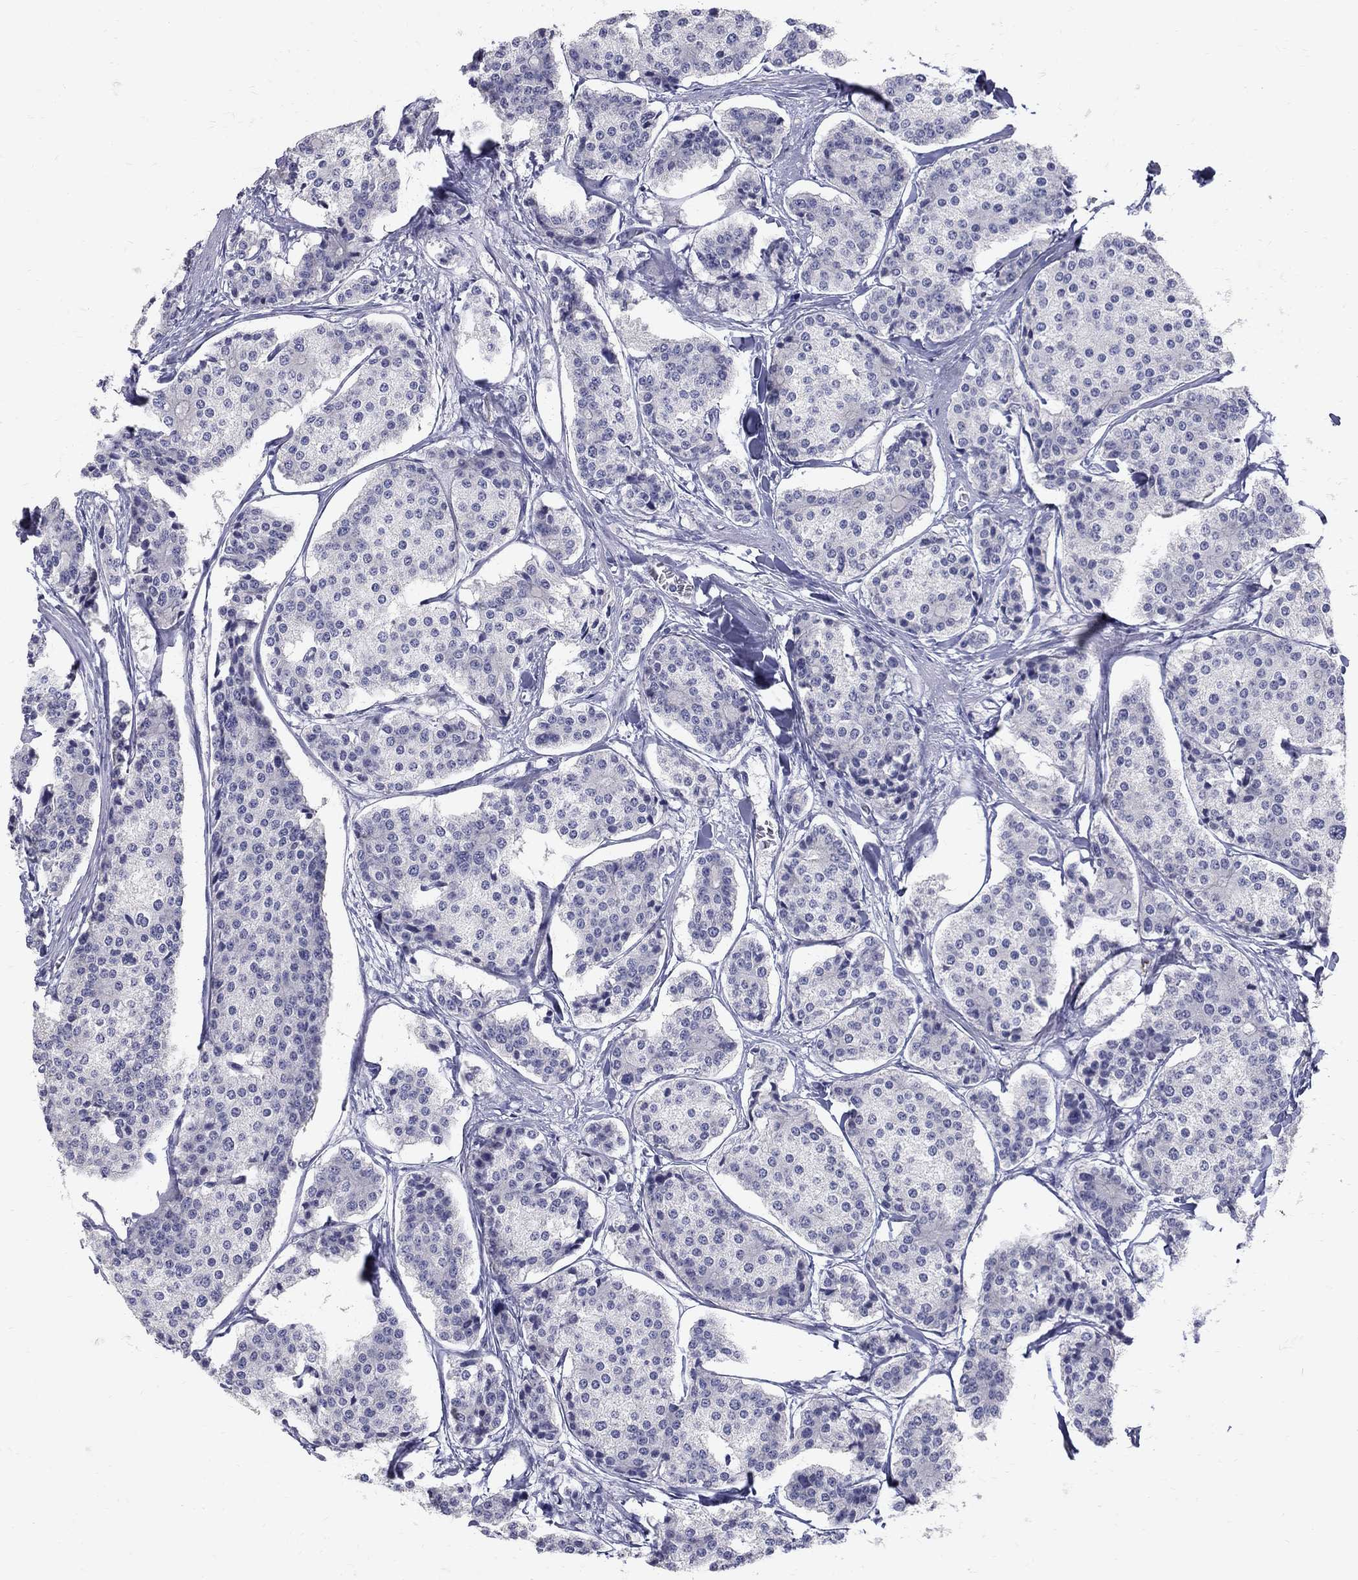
{"staining": {"intensity": "negative", "quantity": "none", "location": "none"}, "tissue": "carcinoid", "cell_type": "Tumor cells", "image_type": "cancer", "snomed": [{"axis": "morphology", "description": "Carcinoid, malignant, NOS"}, {"axis": "topography", "description": "Small intestine"}], "caption": "A high-resolution histopathology image shows immunohistochemistry staining of carcinoid, which exhibits no significant expression in tumor cells. (Brightfield microscopy of DAB (3,3'-diaminobenzidine) IHC at high magnification).", "gene": "TP53TG5", "patient": {"sex": "female", "age": 65}}